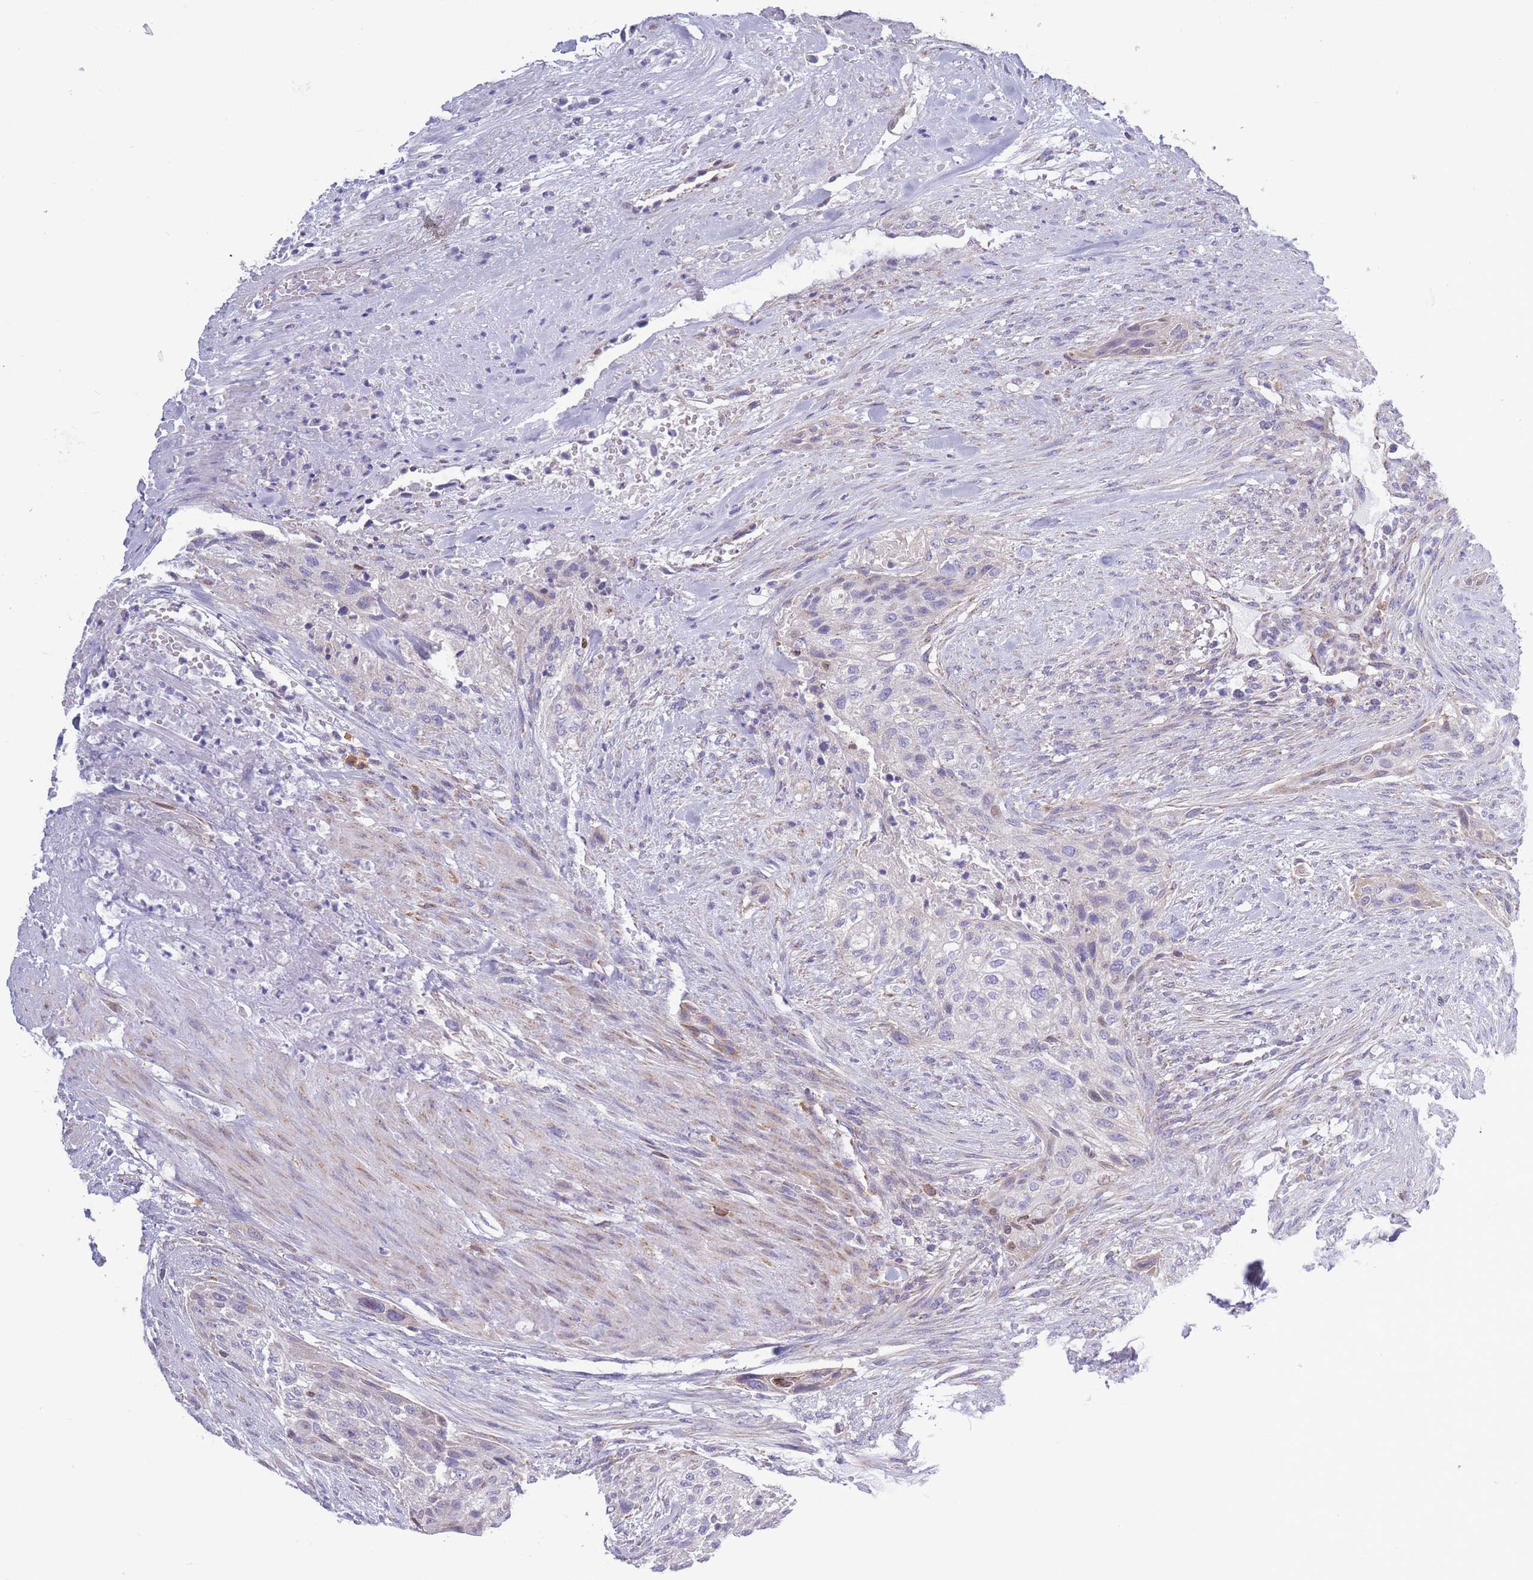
{"staining": {"intensity": "moderate", "quantity": "<25%", "location": "cytoplasmic/membranous"}, "tissue": "urothelial cancer", "cell_type": "Tumor cells", "image_type": "cancer", "snomed": [{"axis": "morphology", "description": "Urothelial carcinoma, High grade"}, {"axis": "topography", "description": "Urinary bladder"}], "caption": "Human urothelial carcinoma (high-grade) stained for a protein (brown) demonstrates moderate cytoplasmic/membranous positive expression in approximately <25% of tumor cells.", "gene": "PDHA1", "patient": {"sex": "male", "age": 35}}